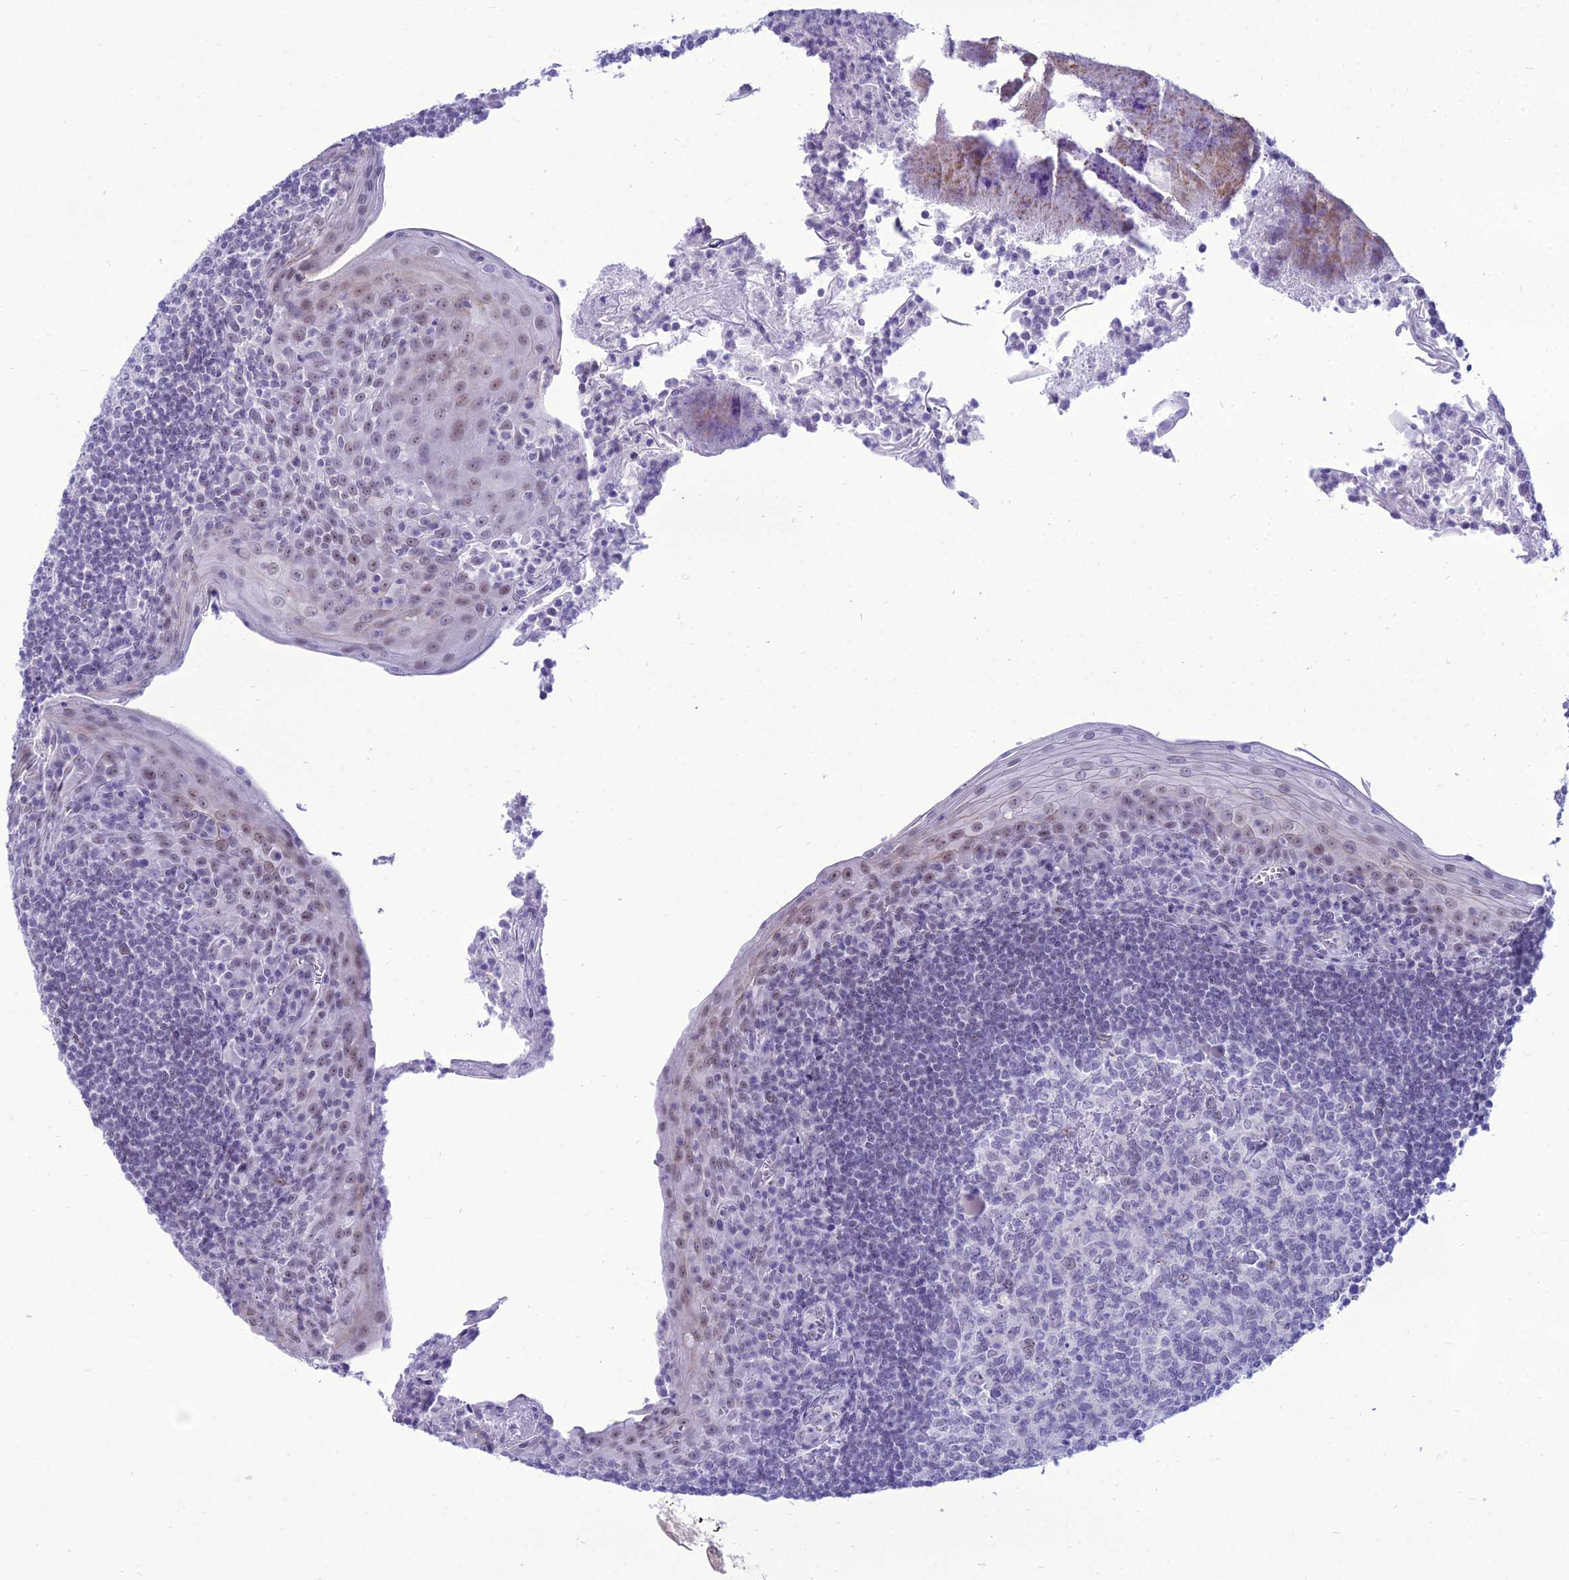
{"staining": {"intensity": "negative", "quantity": "none", "location": "none"}, "tissue": "tonsil", "cell_type": "Germinal center cells", "image_type": "normal", "snomed": [{"axis": "morphology", "description": "Normal tissue, NOS"}, {"axis": "topography", "description": "Tonsil"}], "caption": "High power microscopy image of an immunohistochemistry (IHC) micrograph of normal tonsil, revealing no significant positivity in germinal center cells.", "gene": "DHX40", "patient": {"sex": "male", "age": 27}}